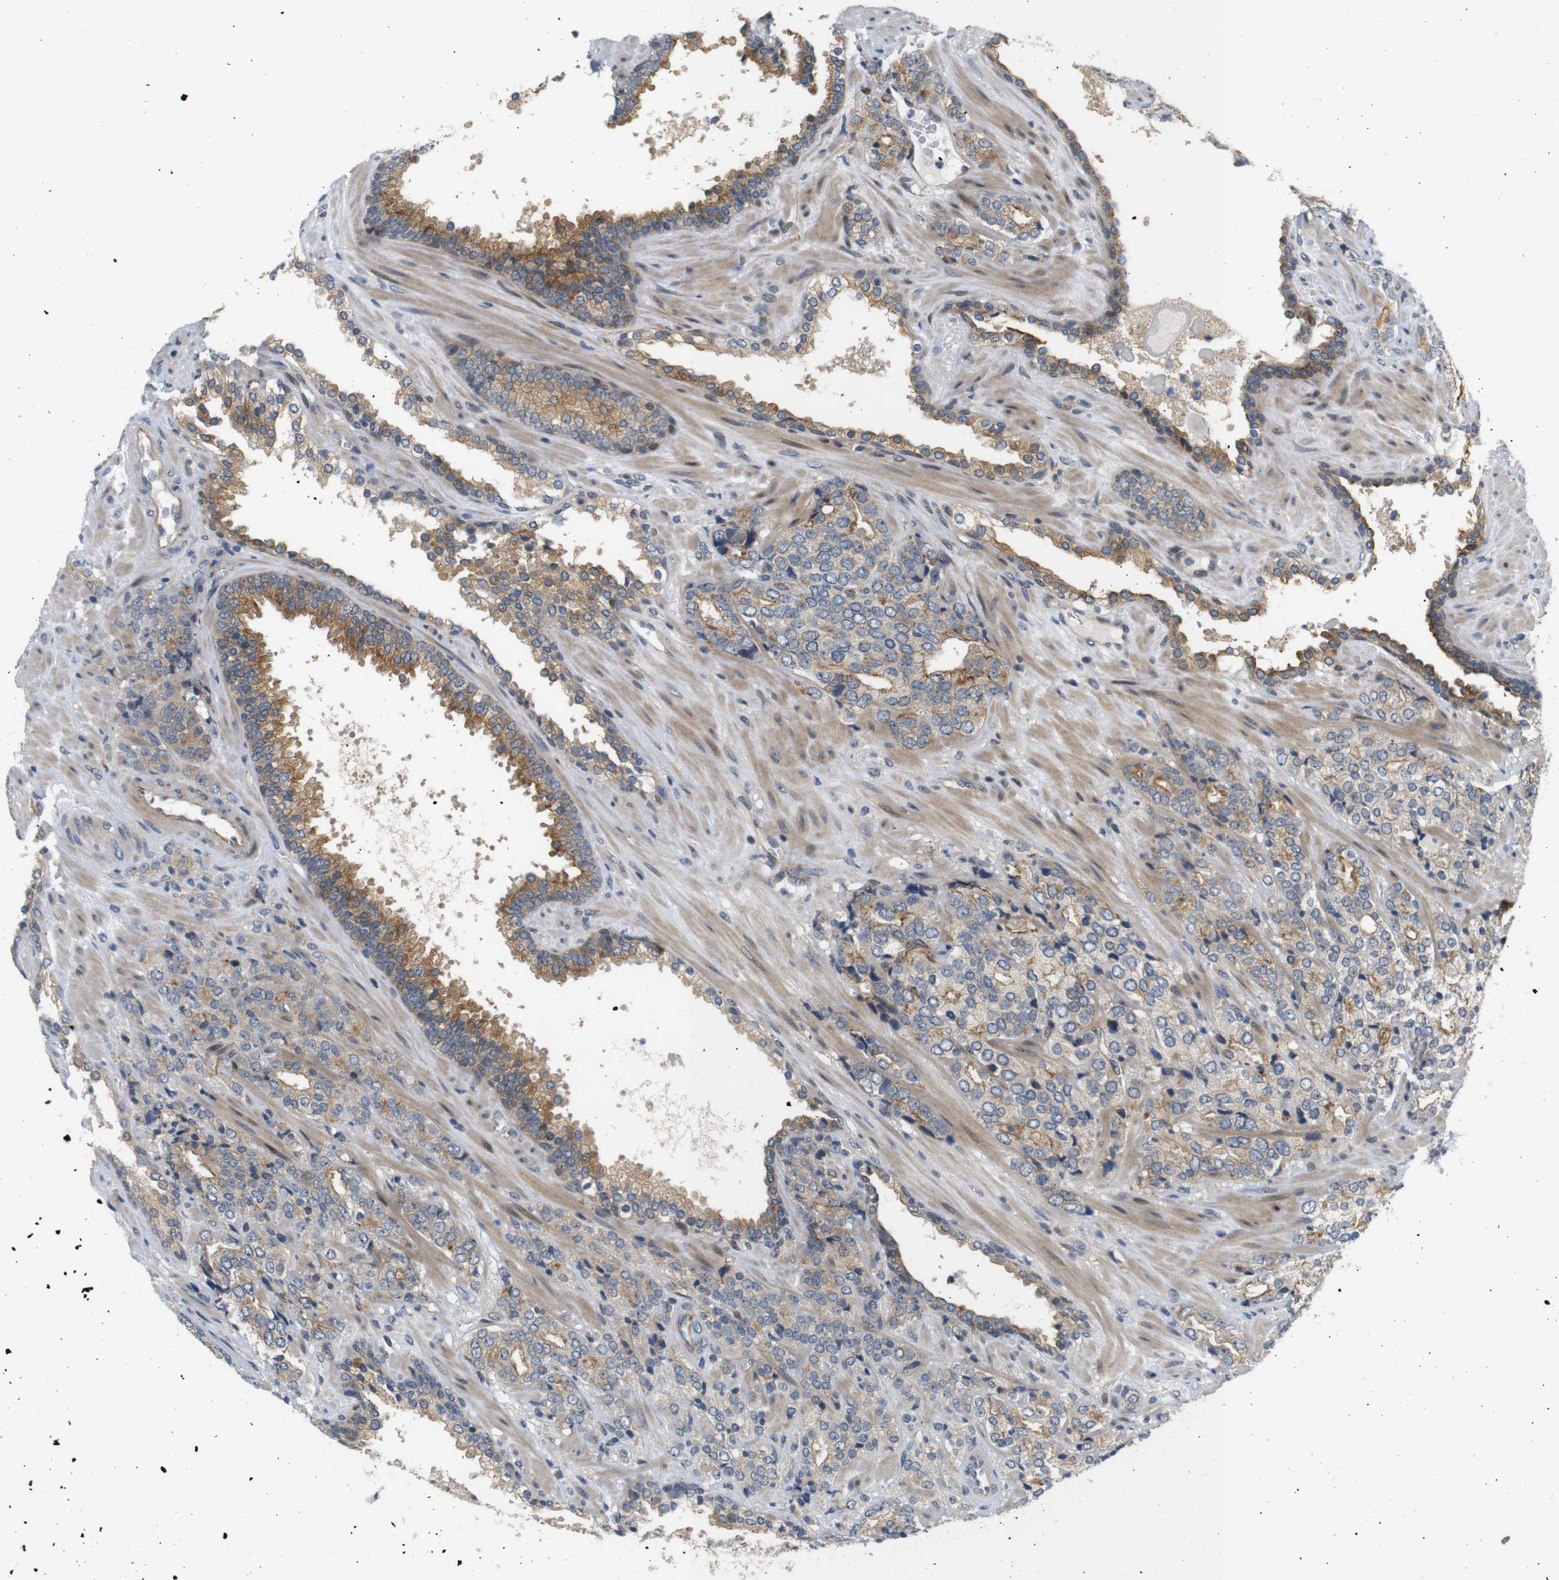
{"staining": {"intensity": "moderate", "quantity": "25%-75%", "location": "cytoplasmic/membranous"}, "tissue": "prostate cancer", "cell_type": "Tumor cells", "image_type": "cancer", "snomed": [{"axis": "morphology", "description": "Adenocarcinoma, High grade"}, {"axis": "topography", "description": "Prostate"}], "caption": "The image reveals immunohistochemical staining of prostate high-grade adenocarcinoma. There is moderate cytoplasmic/membranous positivity is present in approximately 25%-75% of tumor cells. The staining was performed using DAB (3,3'-diaminobenzidine) to visualize the protein expression in brown, while the nuclei were stained in blue with hematoxylin (Magnification: 20x).", "gene": "SYDE1", "patient": {"sex": "male", "age": 71}}